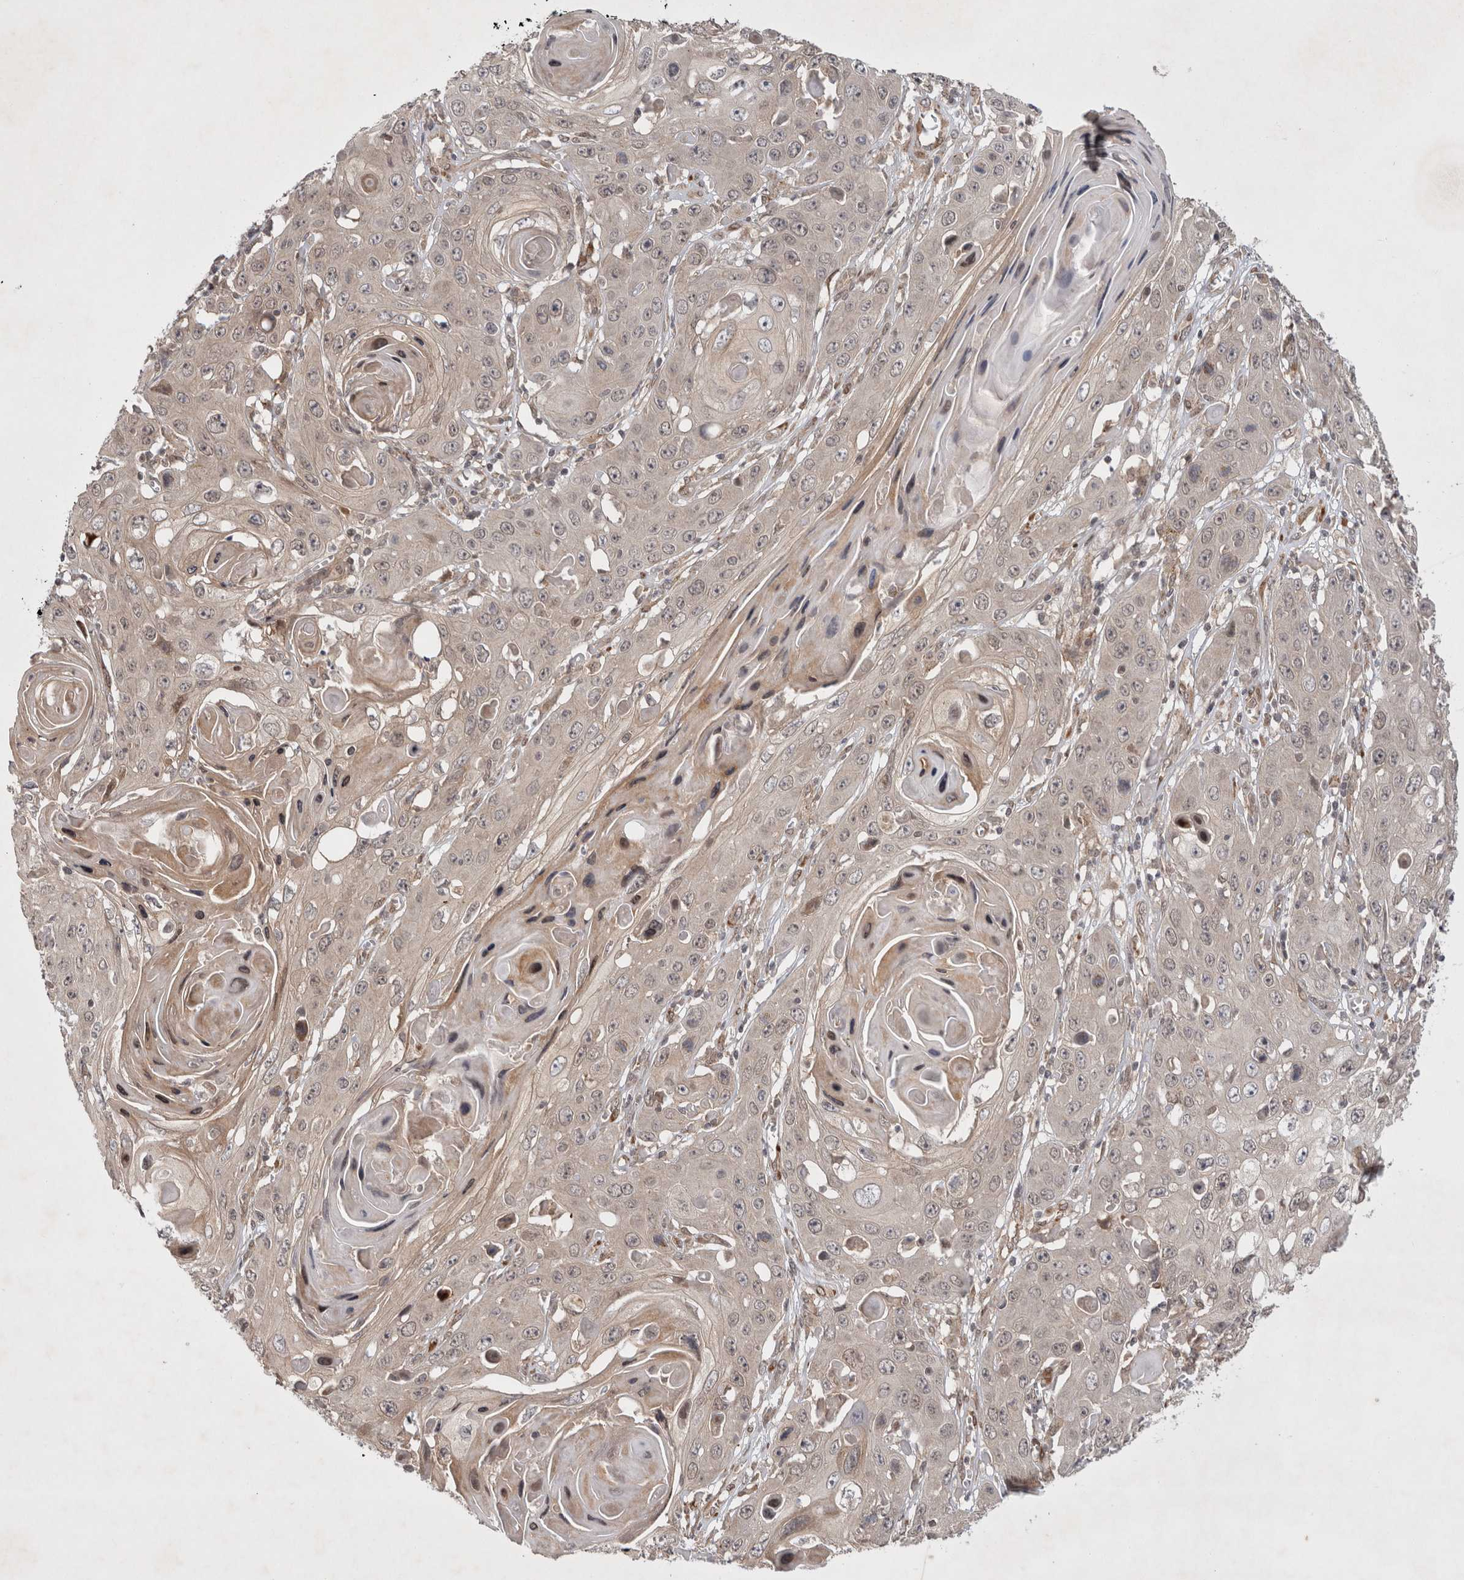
{"staining": {"intensity": "negative", "quantity": "none", "location": "none"}, "tissue": "skin cancer", "cell_type": "Tumor cells", "image_type": "cancer", "snomed": [{"axis": "morphology", "description": "Squamous cell carcinoma, NOS"}, {"axis": "topography", "description": "Skin"}], "caption": "This is an immunohistochemistry (IHC) micrograph of human skin cancer. There is no staining in tumor cells.", "gene": "ZNF318", "patient": {"sex": "male", "age": 55}}